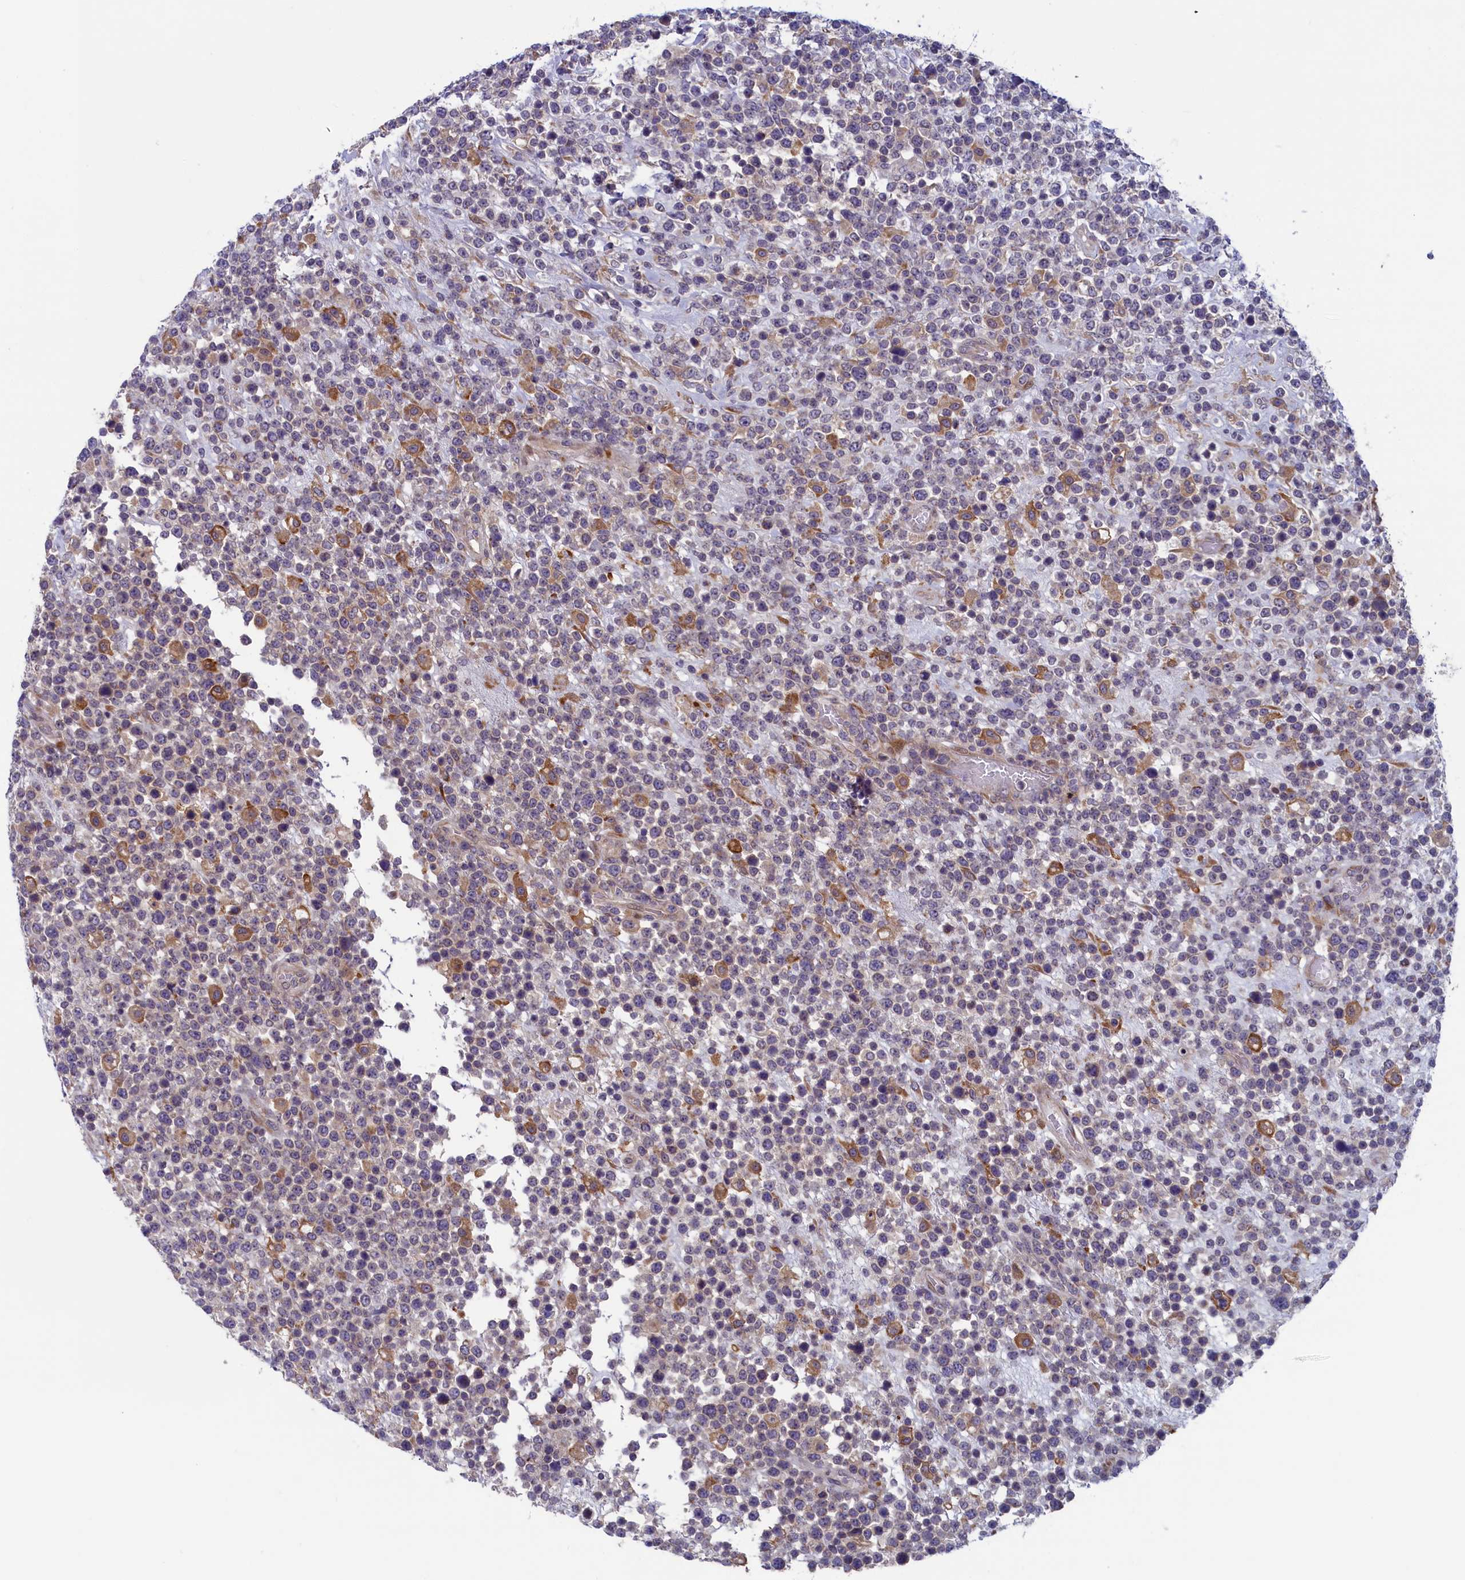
{"staining": {"intensity": "negative", "quantity": "none", "location": "none"}, "tissue": "lymphoma", "cell_type": "Tumor cells", "image_type": "cancer", "snomed": [{"axis": "morphology", "description": "Malignant lymphoma, non-Hodgkin's type, High grade"}, {"axis": "topography", "description": "Colon"}], "caption": "Protein analysis of malignant lymphoma, non-Hodgkin's type (high-grade) reveals no significant staining in tumor cells.", "gene": "ANKRD39", "patient": {"sex": "female", "age": 53}}